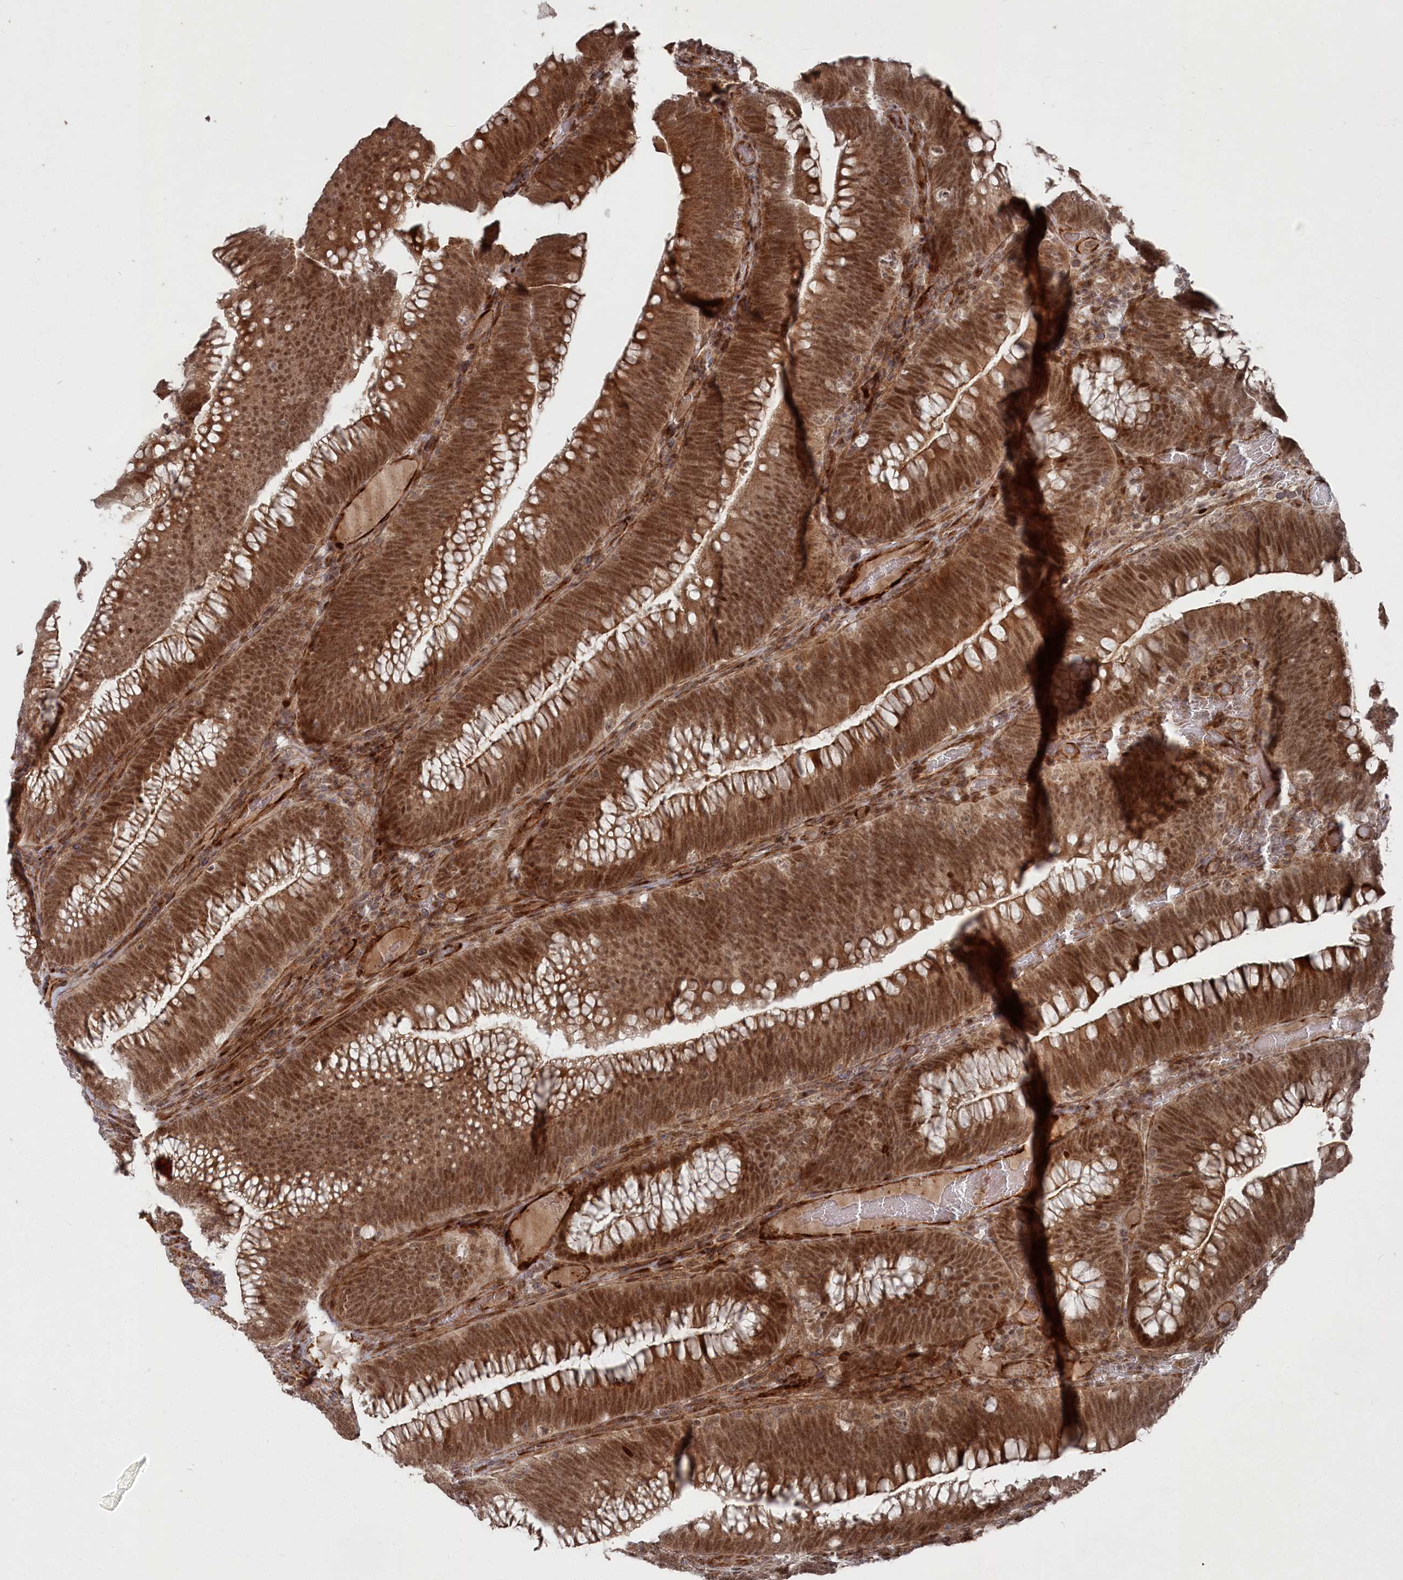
{"staining": {"intensity": "moderate", "quantity": ">75%", "location": "cytoplasmic/membranous,nuclear"}, "tissue": "colorectal cancer", "cell_type": "Tumor cells", "image_type": "cancer", "snomed": [{"axis": "morphology", "description": "Normal tissue, NOS"}, {"axis": "topography", "description": "Colon"}], "caption": "Colorectal cancer stained for a protein demonstrates moderate cytoplasmic/membranous and nuclear positivity in tumor cells.", "gene": "POLR3A", "patient": {"sex": "female", "age": 82}}